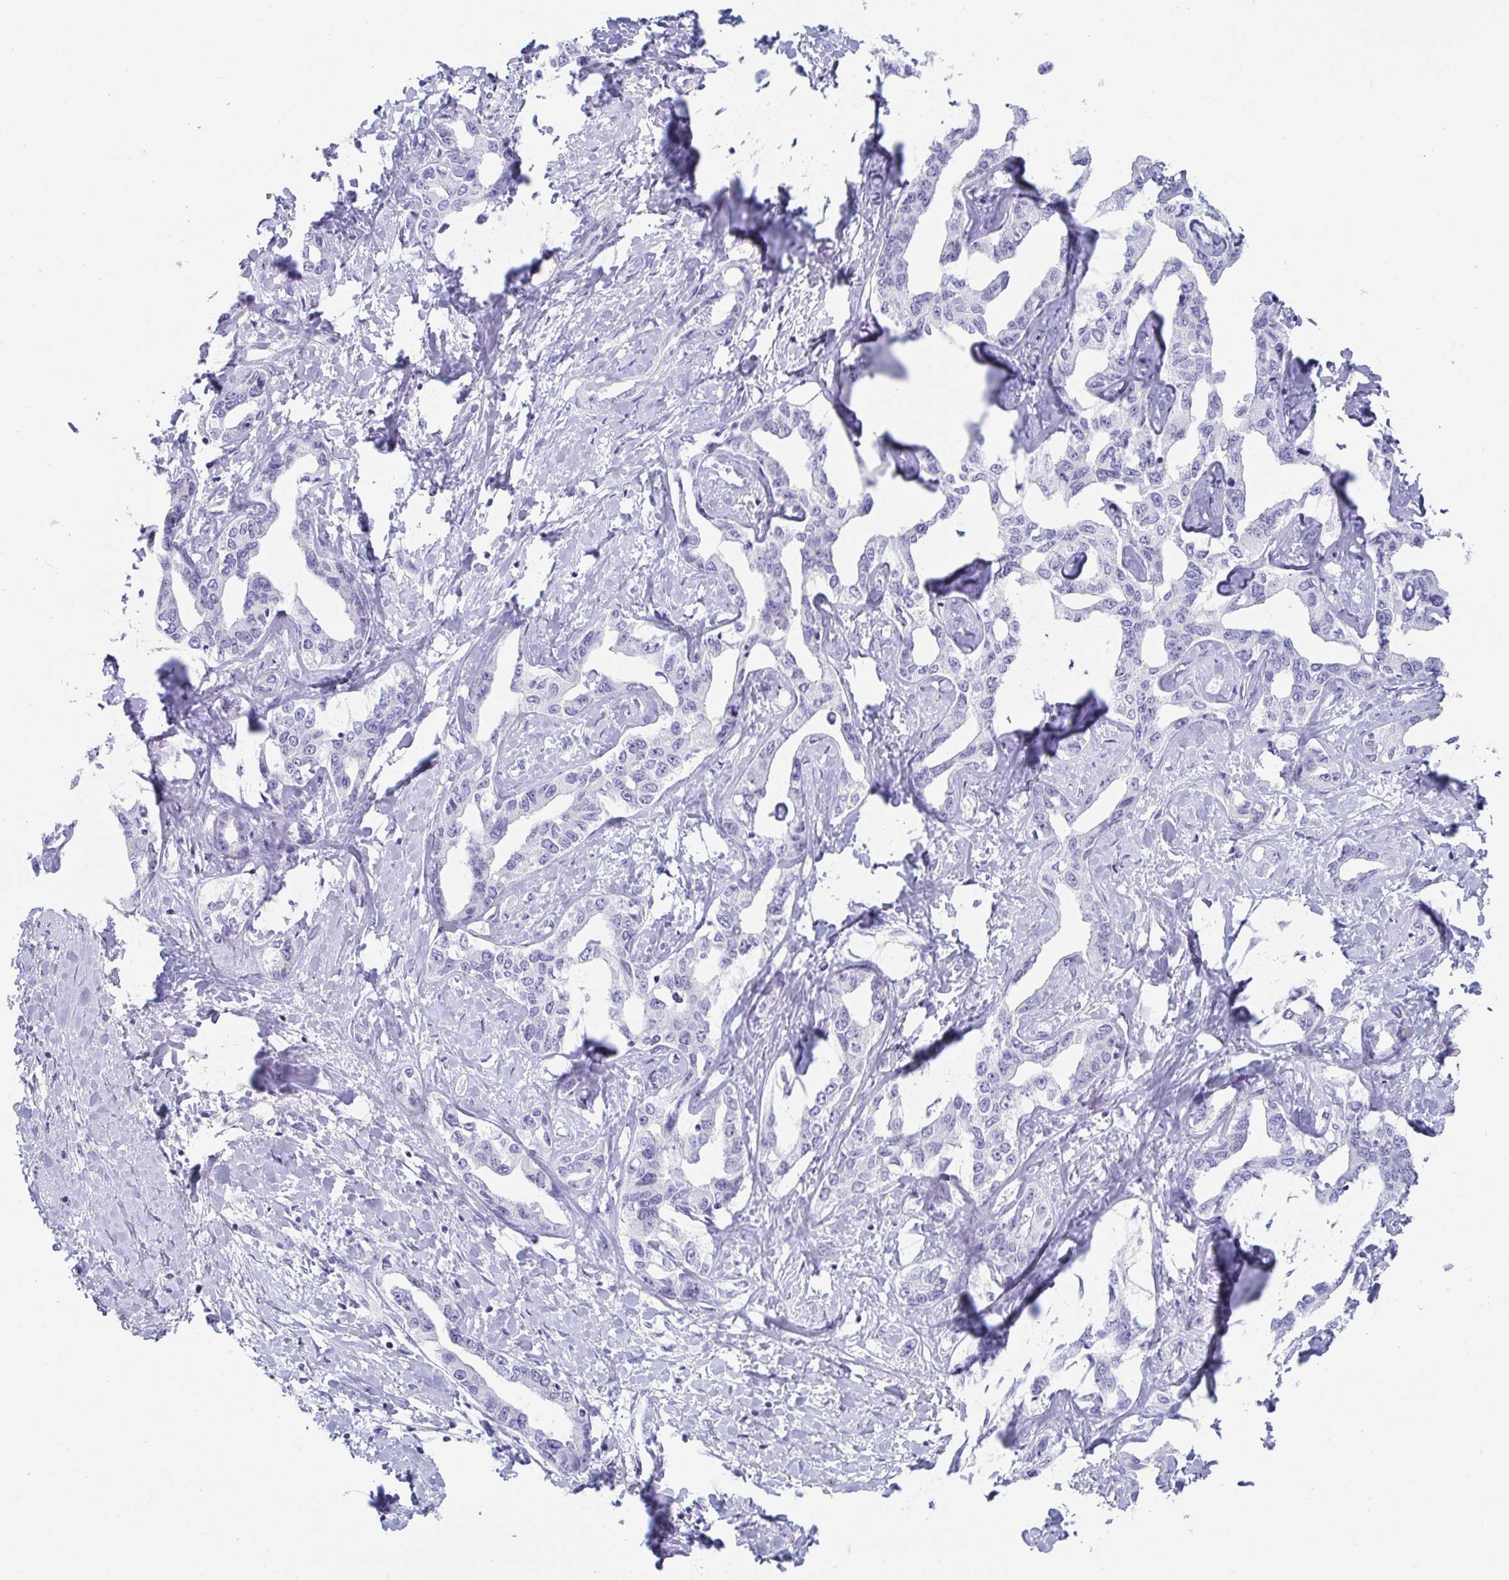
{"staining": {"intensity": "negative", "quantity": "none", "location": "none"}, "tissue": "liver cancer", "cell_type": "Tumor cells", "image_type": "cancer", "snomed": [{"axis": "morphology", "description": "Cholangiocarcinoma"}, {"axis": "topography", "description": "Liver"}], "caption": "The image displays no significant positivity in tumor cells of liver cholangiocarcinoma.", "gene": "PLA2G1B", "patient": {"sex": "male", "age": 59}}